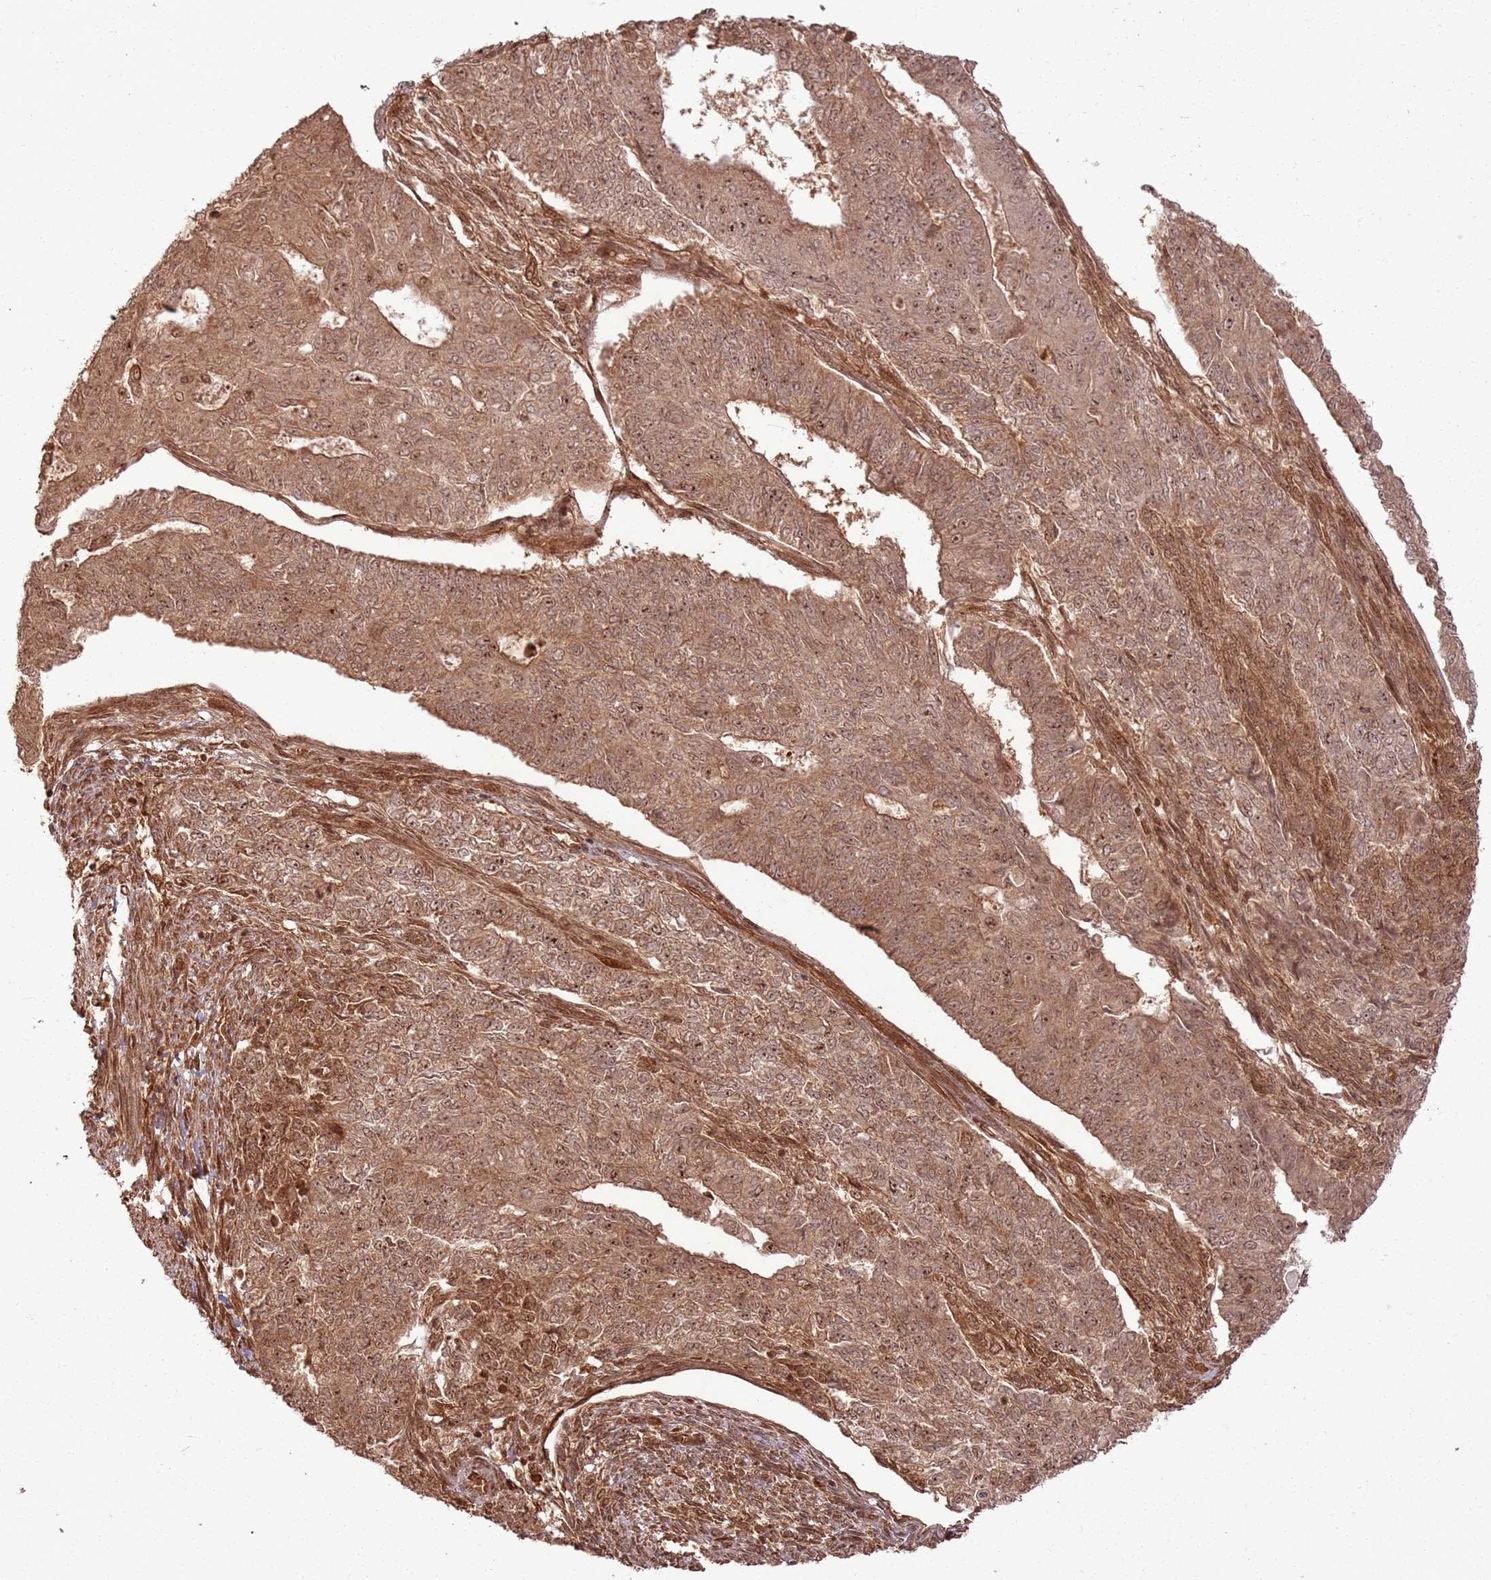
{"staining": {"intensity": "moderate", "quantity": ">75%", "location": "cytoplasmic/membranous,nuclear"}, "tissue": "endometrial cancer", "cell_type": "Tumor cells", "image_type": "cancer", "snomed": [{"axis": "morphology", "description": "Adenocarcinoma, NOS"}, {"axis": "topography", "description": "Endometrium"}], "caption": "A brown stain highlights moderate cytoplasmic/membranous and nuclear staining of a protein in human endometrial adenocarcinoma tumor cells.", "gene": "TBC1D13", "patient": {"sex": "female", "age": 32}}